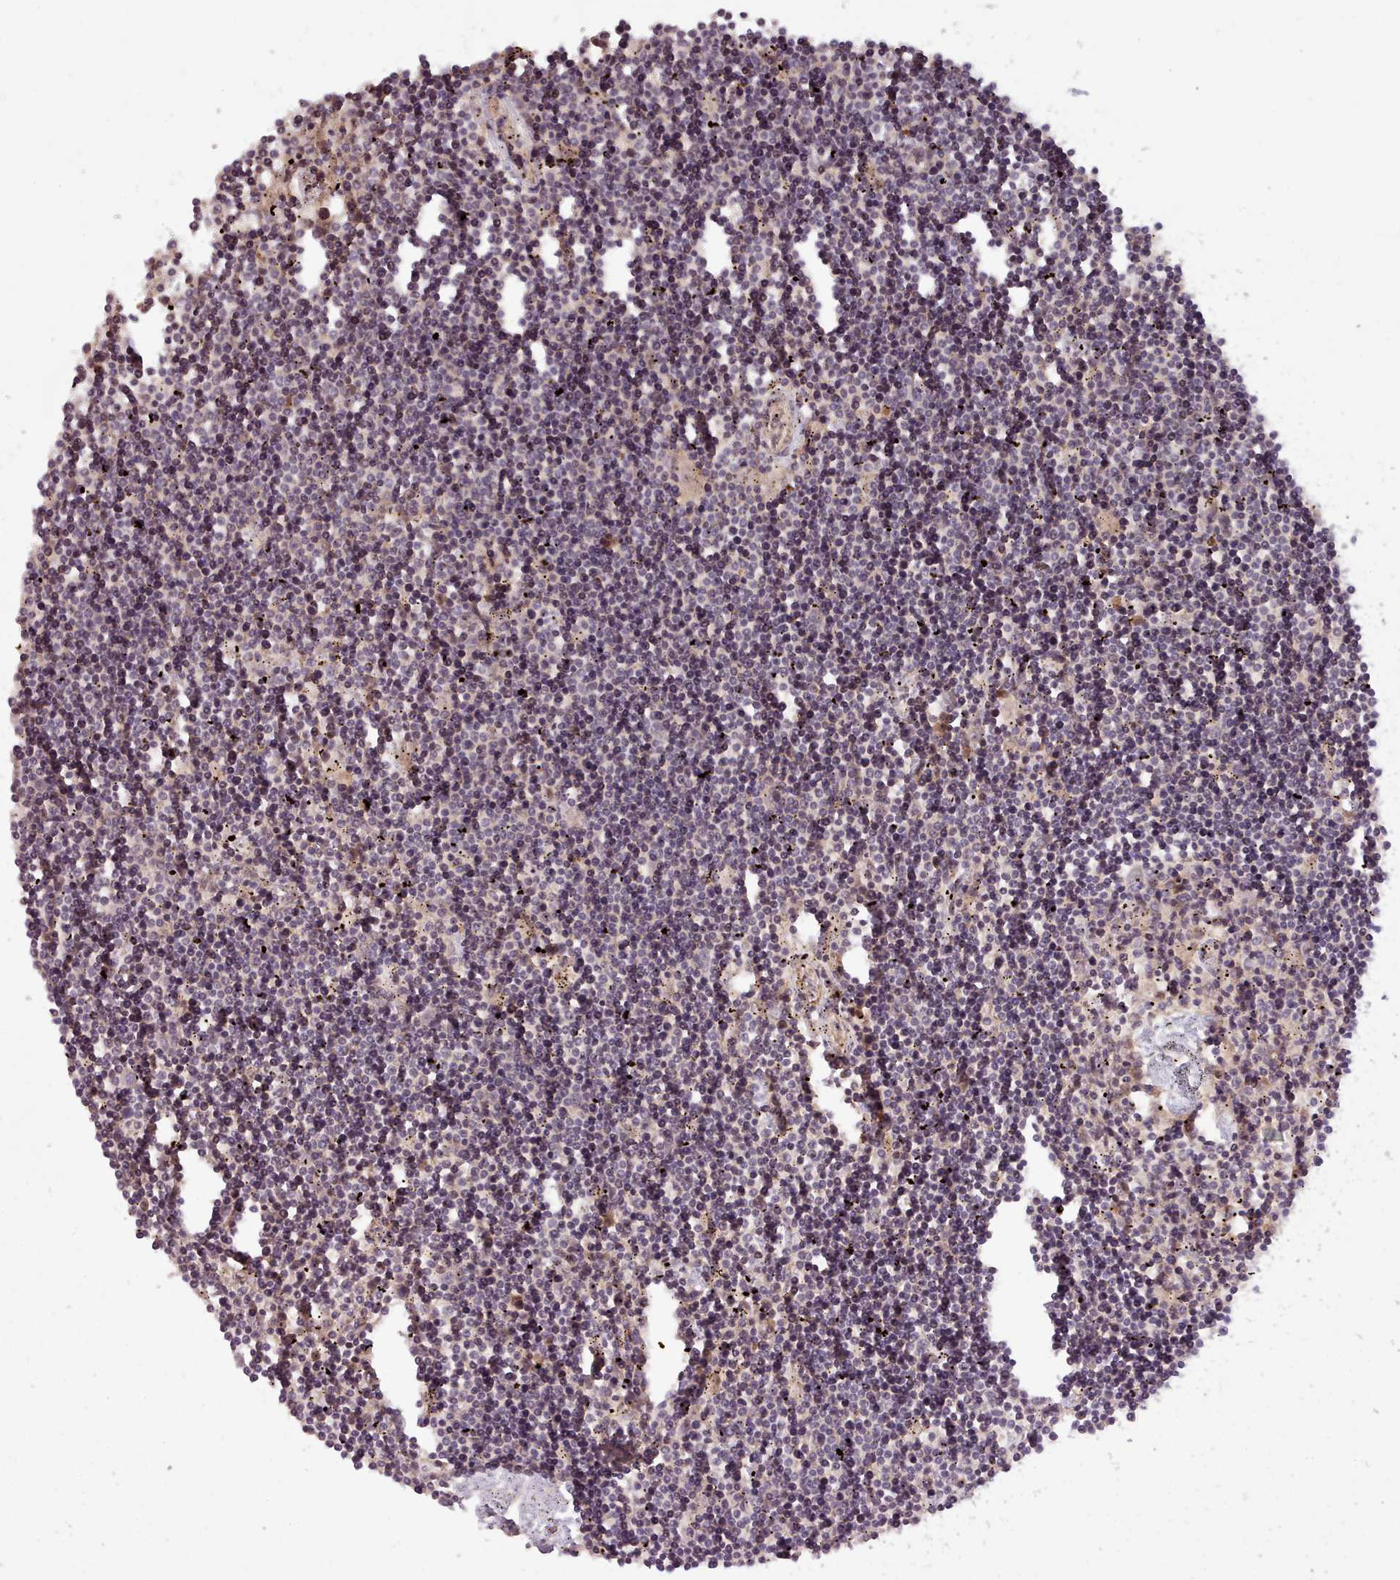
{"staining": {"intensity": "moderate", "quantity": "<25%", "location": "nuclear"}, "tissue": "lymphoma", "cell_type": "Tumor cells", "image_type": "cancer", "snomed": [{"axis": "morphology", "description": "Malignant lymphoma, non-Hodgkin's type, Low grade"}, {"axis": "topography", "description": "Spleen"}], "caption": "A high-resolution histopathology image shows IHC staining of lymphoma, which reveals moderate nuclear expression in about <25% of tumor cells.", "gene": "CDC6", "patient": {"sex": "male", "age": 76}}